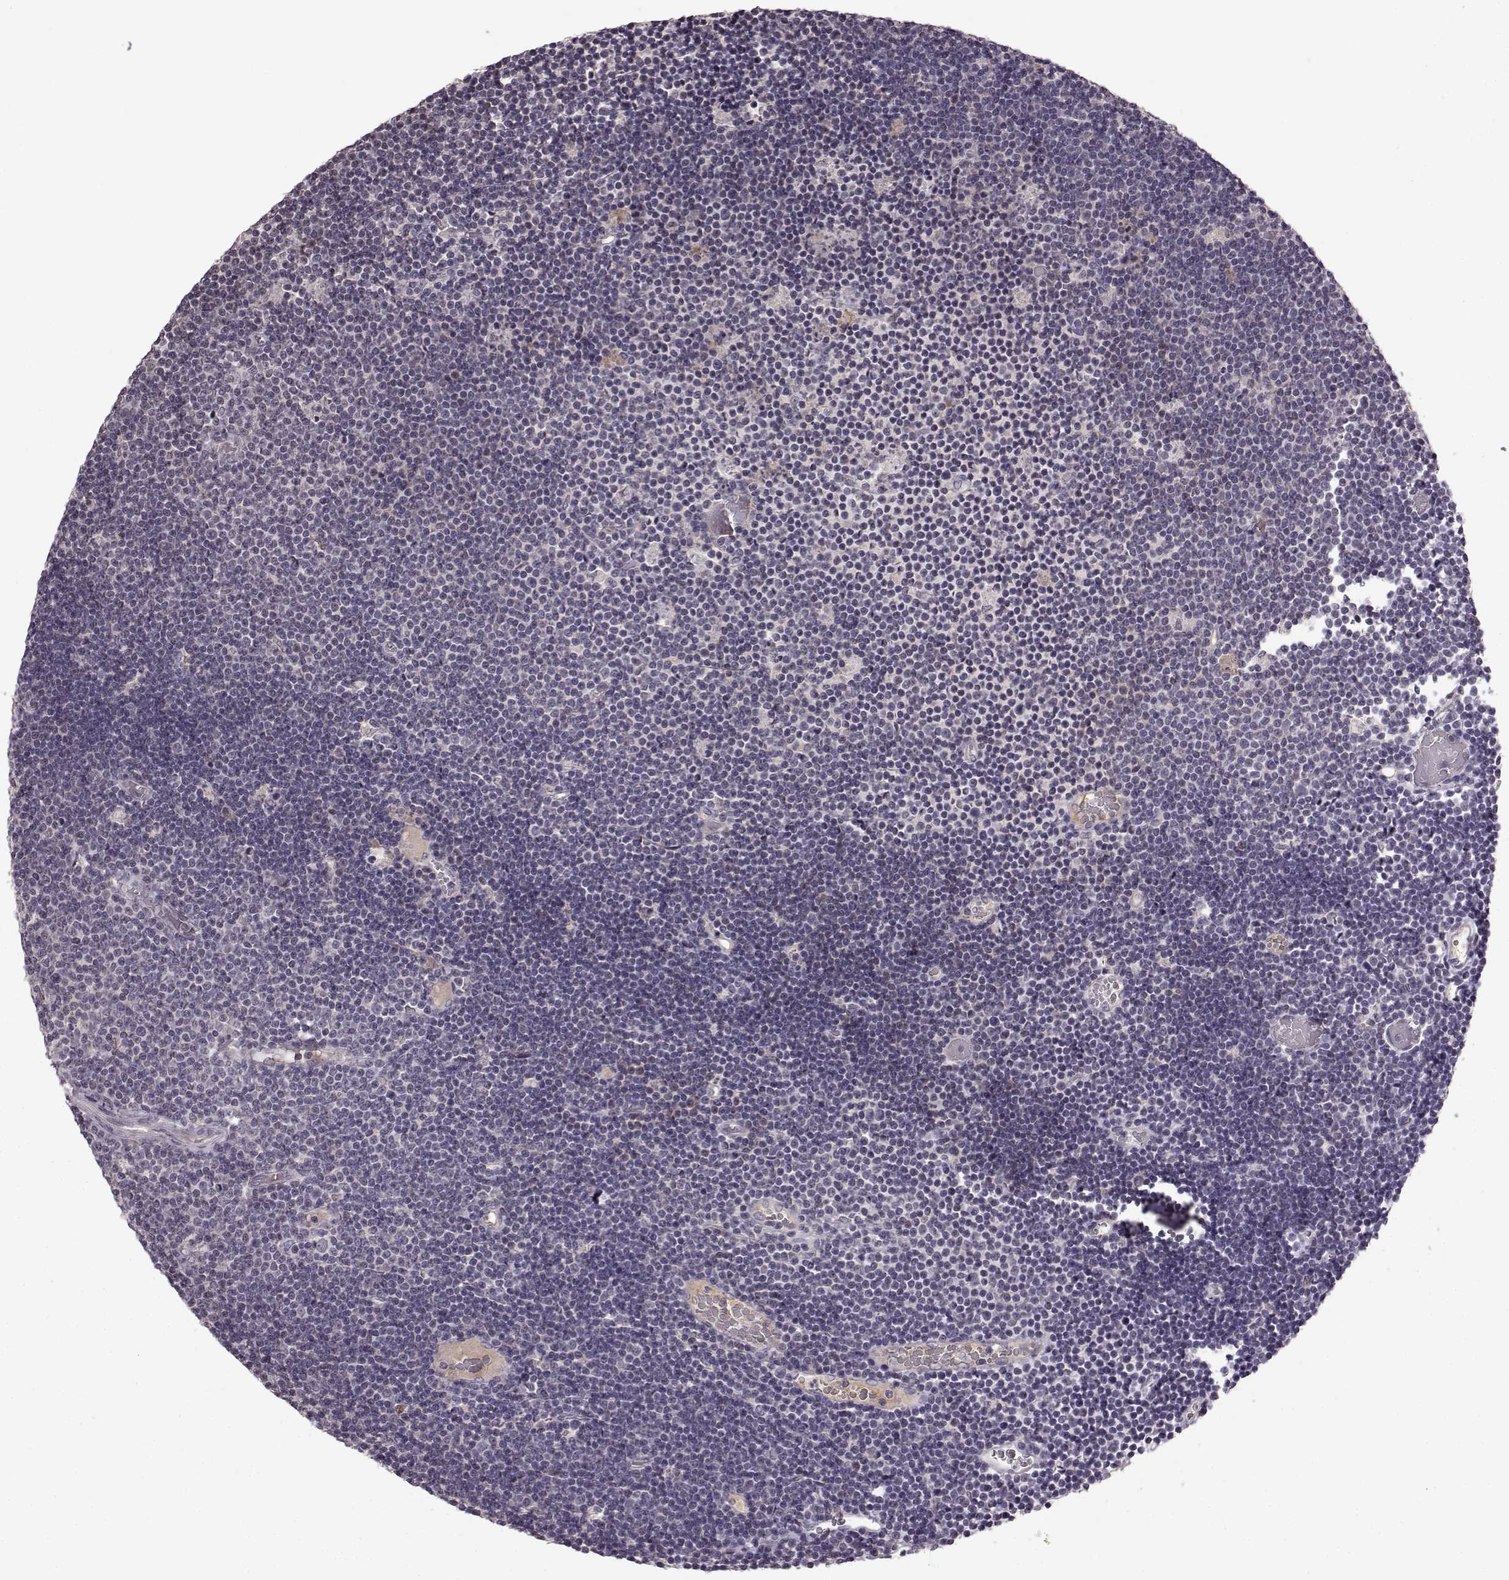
{"staining": {"intensity": "negative", "quantity": "none", "location": "none"}, "tissue": "lymphoma", "cell_type": "Tumor cells", "image_type": "cancer", "snomed": [{"axis": "morphology", "description": "Malignant lymphoma, non-Hodgkin's type, Low grade"}, {"axis": "topography", "description": "Brain"}], "caption": "Image shows no protein staining in tumor cells of low-grade malignant lymphoma, non-Hodgkin's type tissue.", "gene": "NRL", "patient": {"sex": "female", "age": 66}}